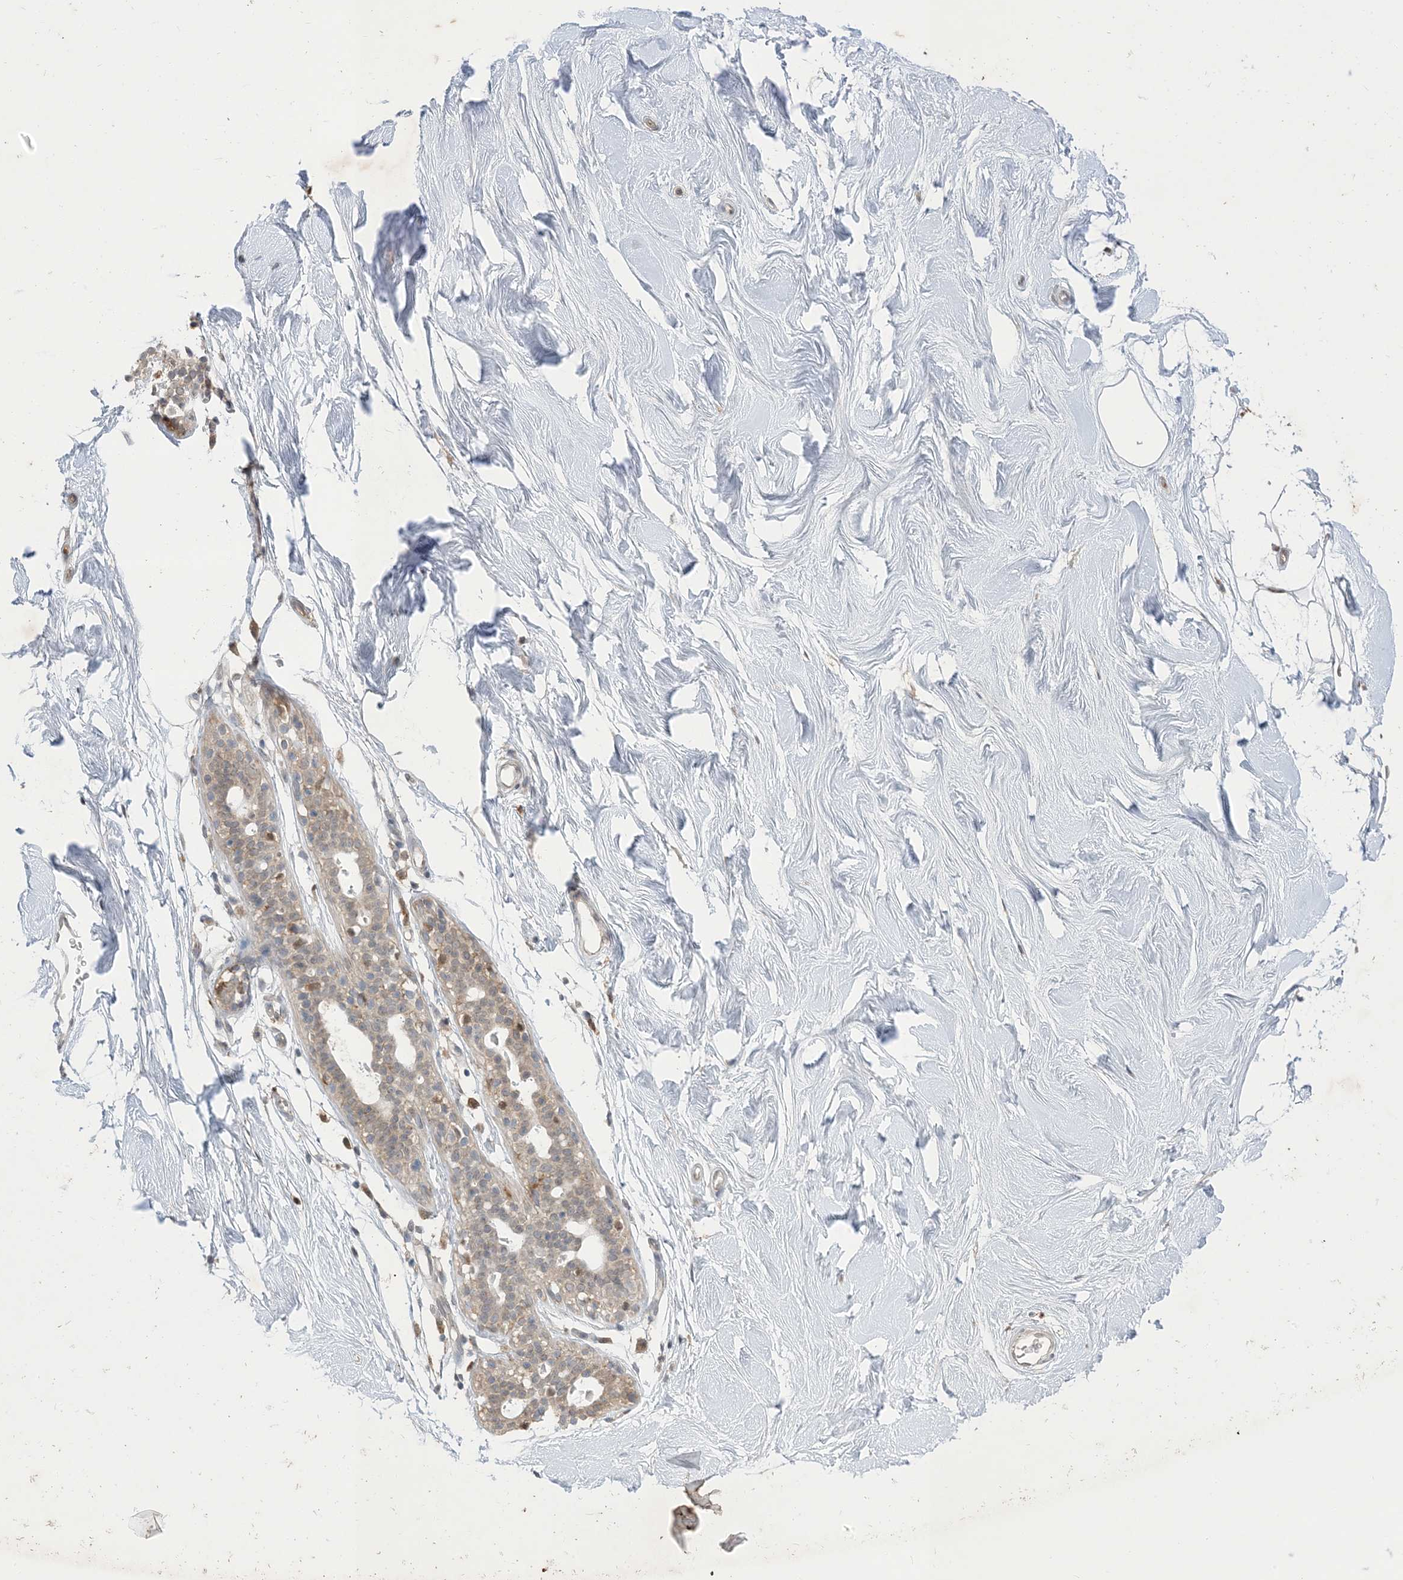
{"staining": {"intensity": "weak", "quantity": "25%-75%", "location": "cytoplasmic/membranous"}, "tissue": "breast", "cell_type": "Adipocytes", "image_type": "normal", "snomed": [{"axis": "morphology", "description": "Normal tissue, NOS"}, {"axis": "topography", "description": "Breast"}], "caption": "IHC photomicrograph of normal breast: breast stained using immunohistochemistry reveals low levels of weak protein expression localized specifically in the cytoplasmic/membranous of adipocytes, appearing as a cytoplasmic/membranous brown color.", "gene": "NAGK", "patient": {"sex": "female", "age": 26}}